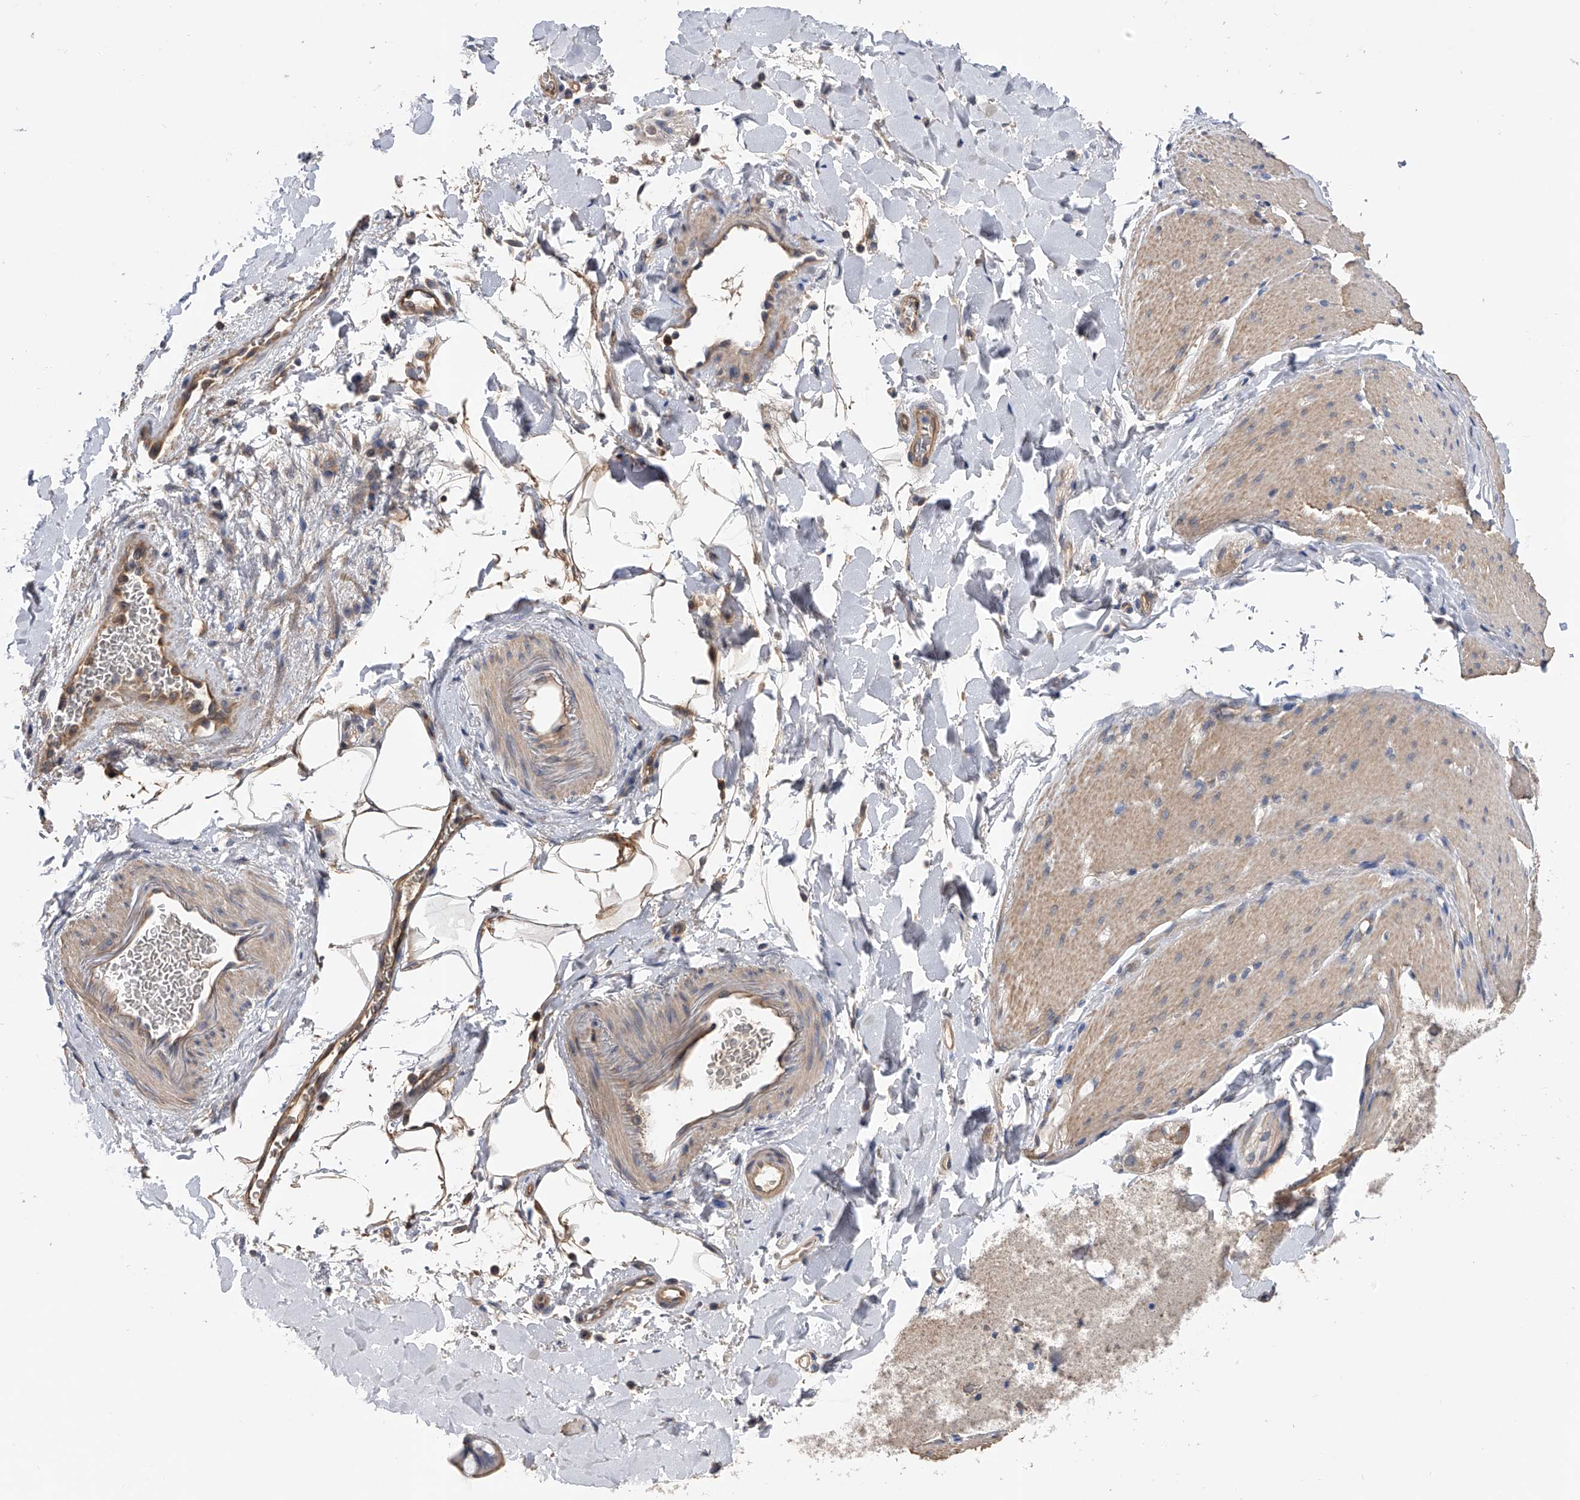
{"staining": {"intensity": "weak", "quantity": "<25%", "location": "cytoplasmic/membranous"}, "tissue": "smooth muscle", "cell_type": "Smooth muscle cells", "image_type": "normal", "snomed": [{"axis": "morphology", "description": "Normal tissue, NOS"}, {"axis": "topography", "description": "Smooth muscle"}, {"axis": "topography", "description": "Small intestine"}], "caption": "This is a histopathology image of immunohistochemistry staining of normal smooth muscle, which shows no positivity in smooth muscle cells. The staining is performed using DAB brown chromogen with nuclei counter-stained in using hematoxylin.", "gene": "CFAP298", "patient": {"sex": "female", "age": 84}}